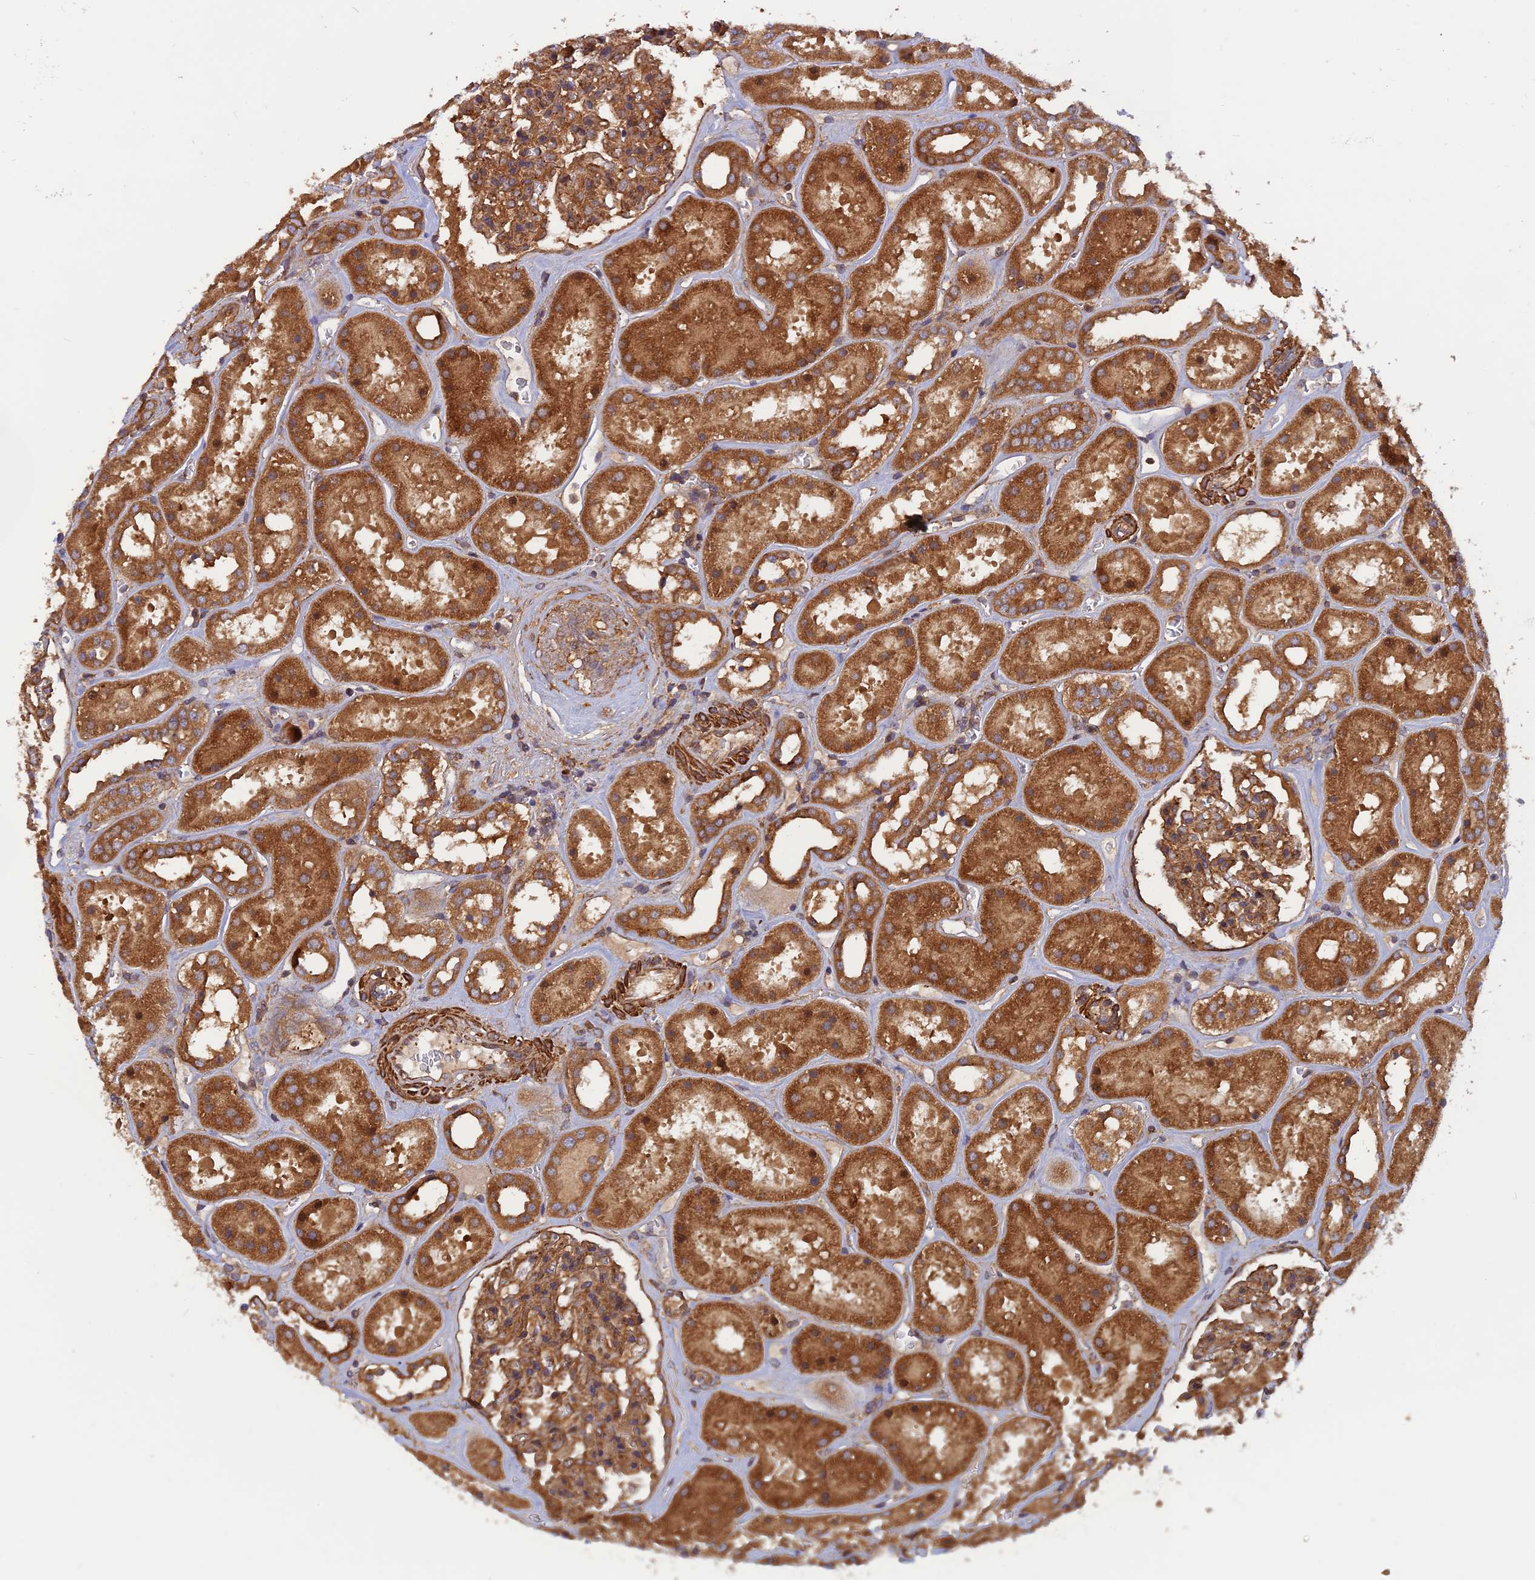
{"staining": {"intensity": "moderate", "quantity": ">75%", "location": "cytoplasmic/membranous"}, "tissue": "kidney", "cell_type": "Cells in glomeruli", "image_type": "normal", "snomed": [{"axis": "morphology", "description": "Normal tissue, NOS"}, {"axis": "topography", "description": "Kidney"}], "caption": "A brown stain highlights moderate cytoplasmic/membranous positivity of a protein in cells in glomeruli of benign kidney. The staining was performed using DAB (3,3'-diaminobenzidine) to visualize the protein expression in brown, while the nuclei were stained in blue with hematoxylin (Magnification: 20x).", "gene": "RELCH", "patient": {"sex": "female", "age": 41}}